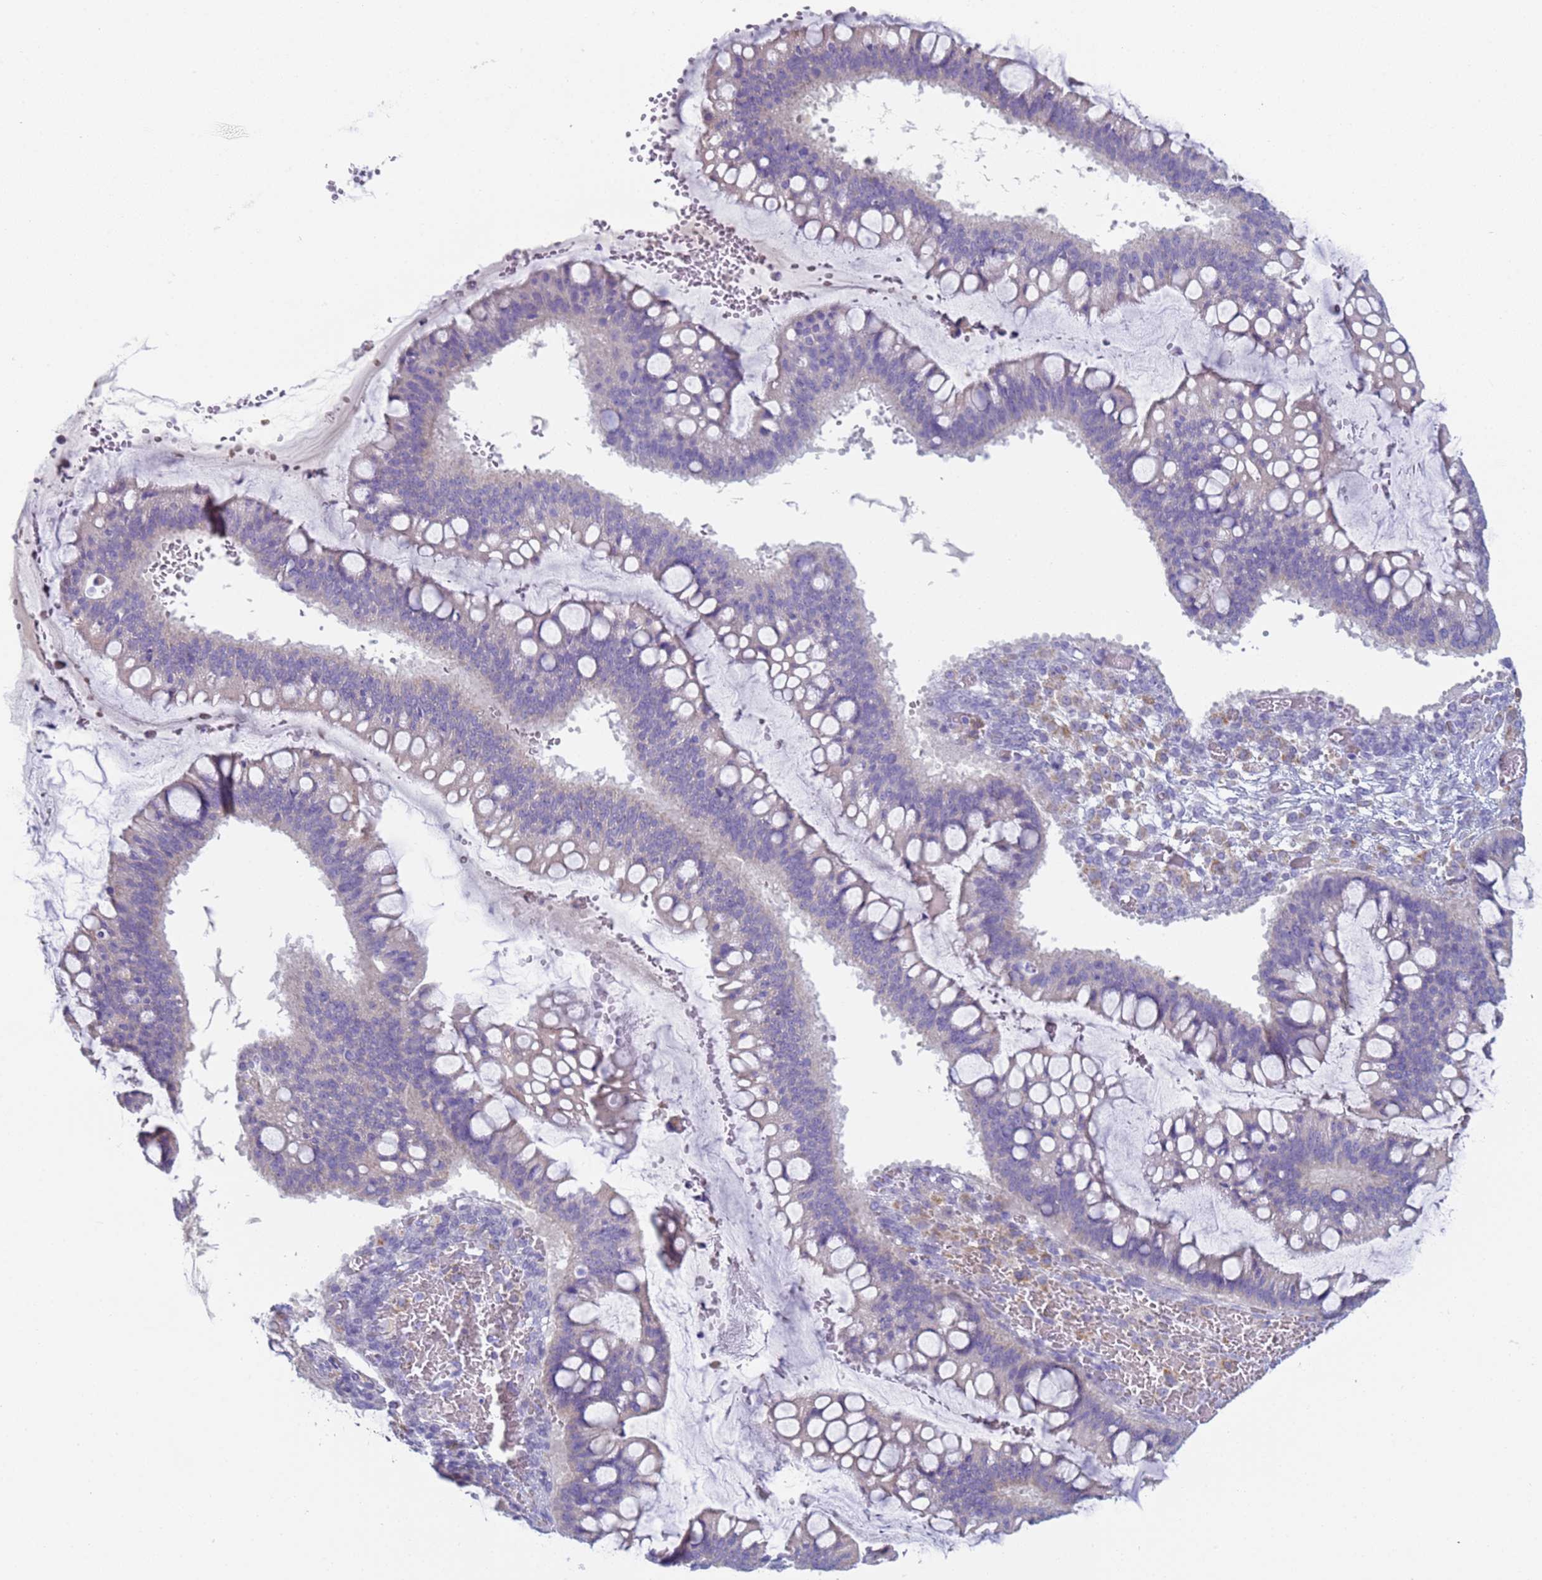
{"staining": {"intensity": "negative", "quantity": "none", "location": "none"}, "tissue": "ovarian cancer", "cell_type": "Tumor cells", "image_type": "cancer", "snomed": [{"axis": "morphology", "description": "Cystadenocarcinoma, mucinous, NOS"}, {"axis": "topography", "description": "Ovary"}], "caption": "A micrograph of mucinous cystadenocarcinoma (ovarian) stained for a protein displays no brown staining in tumor cells.", "gene": "CR1", "patient": {"sex": "female", "age": 73}}